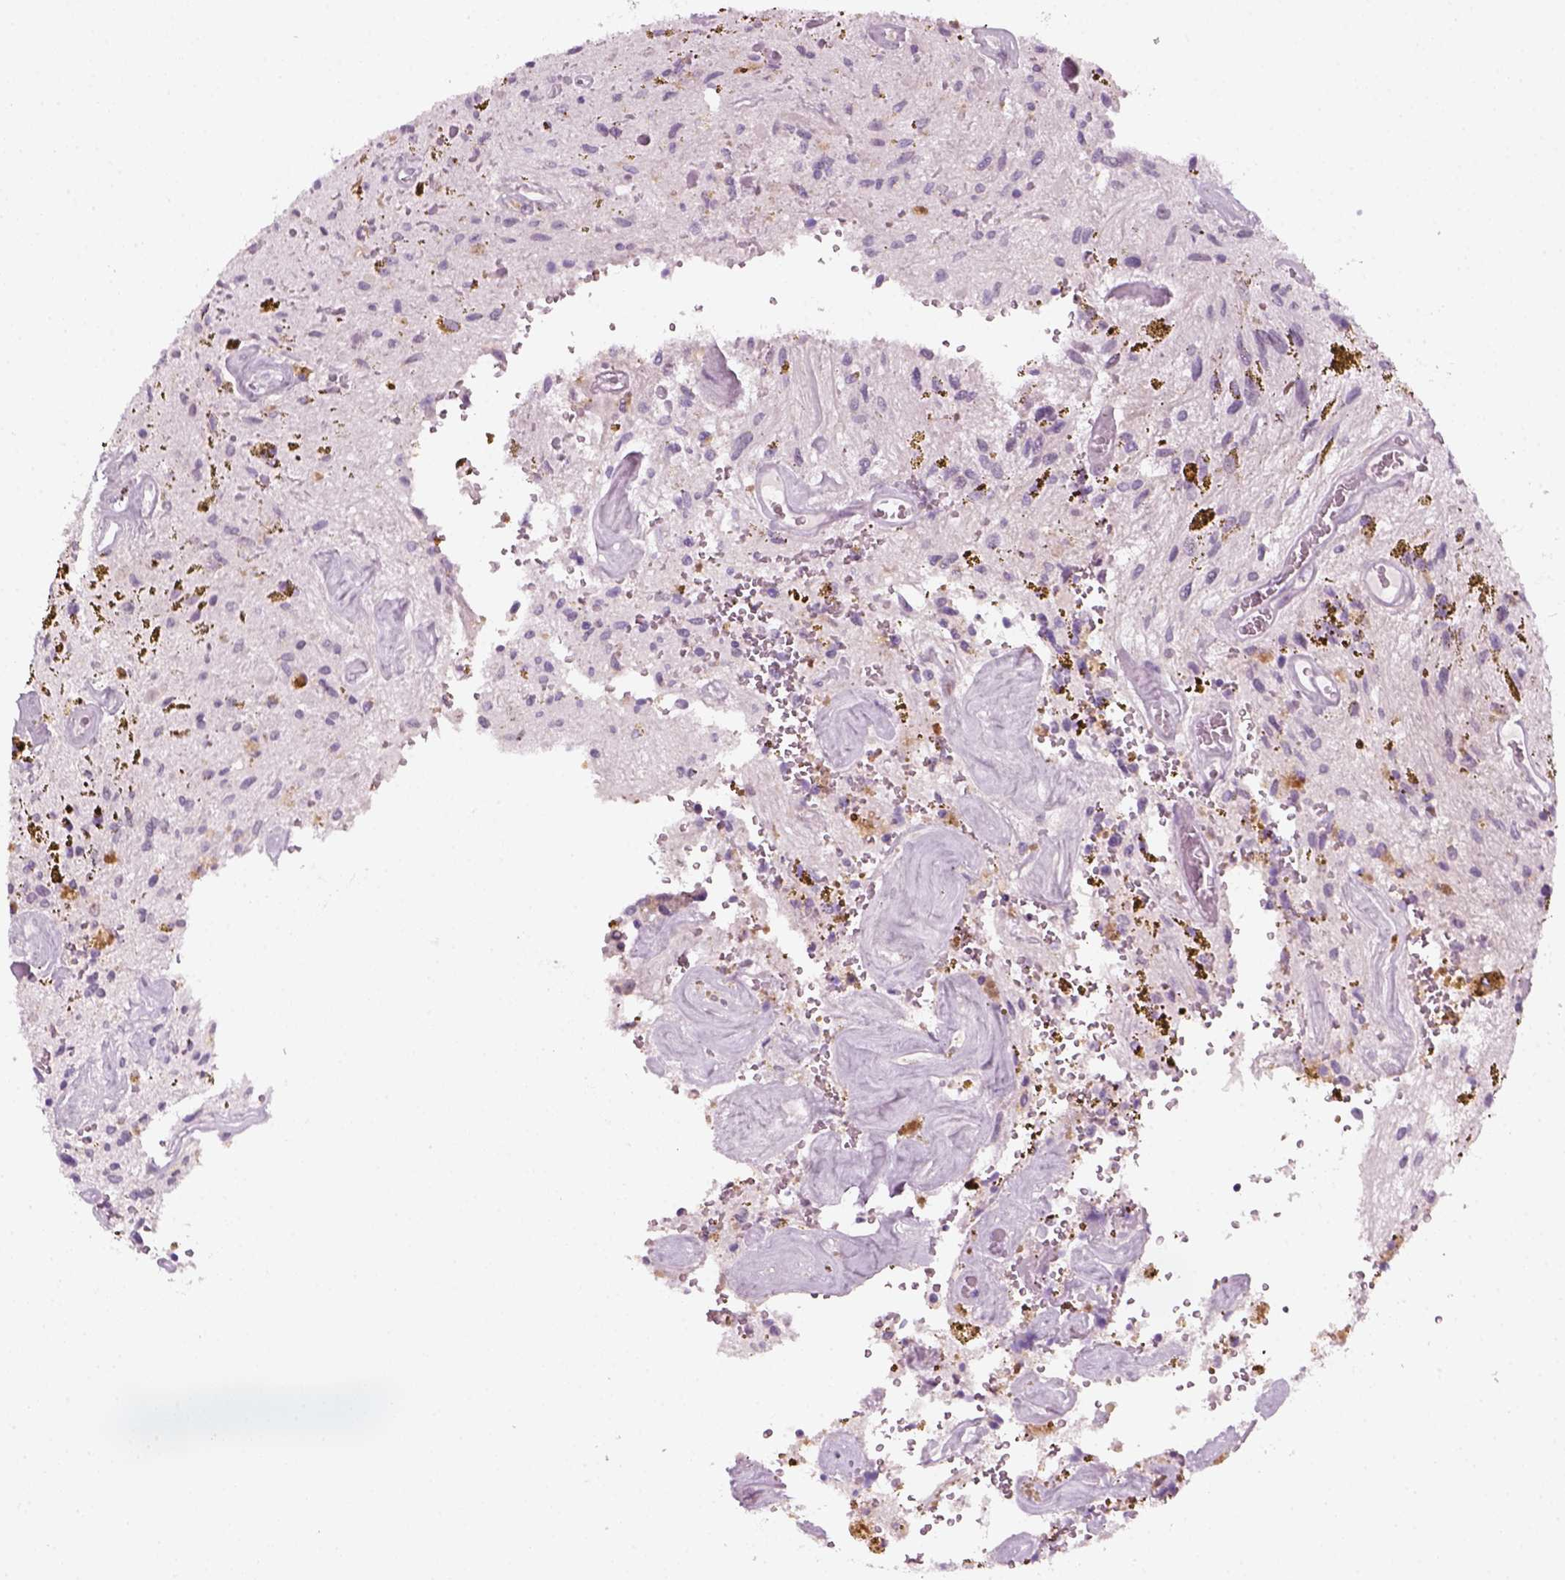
{"staining": {"intensity": "negative", "quantity": "none", "location": "none"}, "tissue": "glioma", "cell_type": "Tumor cells", "image_type": "cancer", "snomed": [{"axis": "morphology", "description": "Glioma, malignant, Low grade"}, {"axis": "topography", "description": "Cerebellum"}], "caption": "Immunohistochemistry (IHC) photomicrograph of human glioma stained for a protein (brown), which reveals no positivity in tumor cells. The staining was performed using DAB (3,3'-diaminobenzidine) to visualize the protein expression in brown, while the nuclei were stained in blue with hematoxylin (Magnification: 20x).", "gene": "KRT75", "patient": {"sex": "female", "age": 14}}